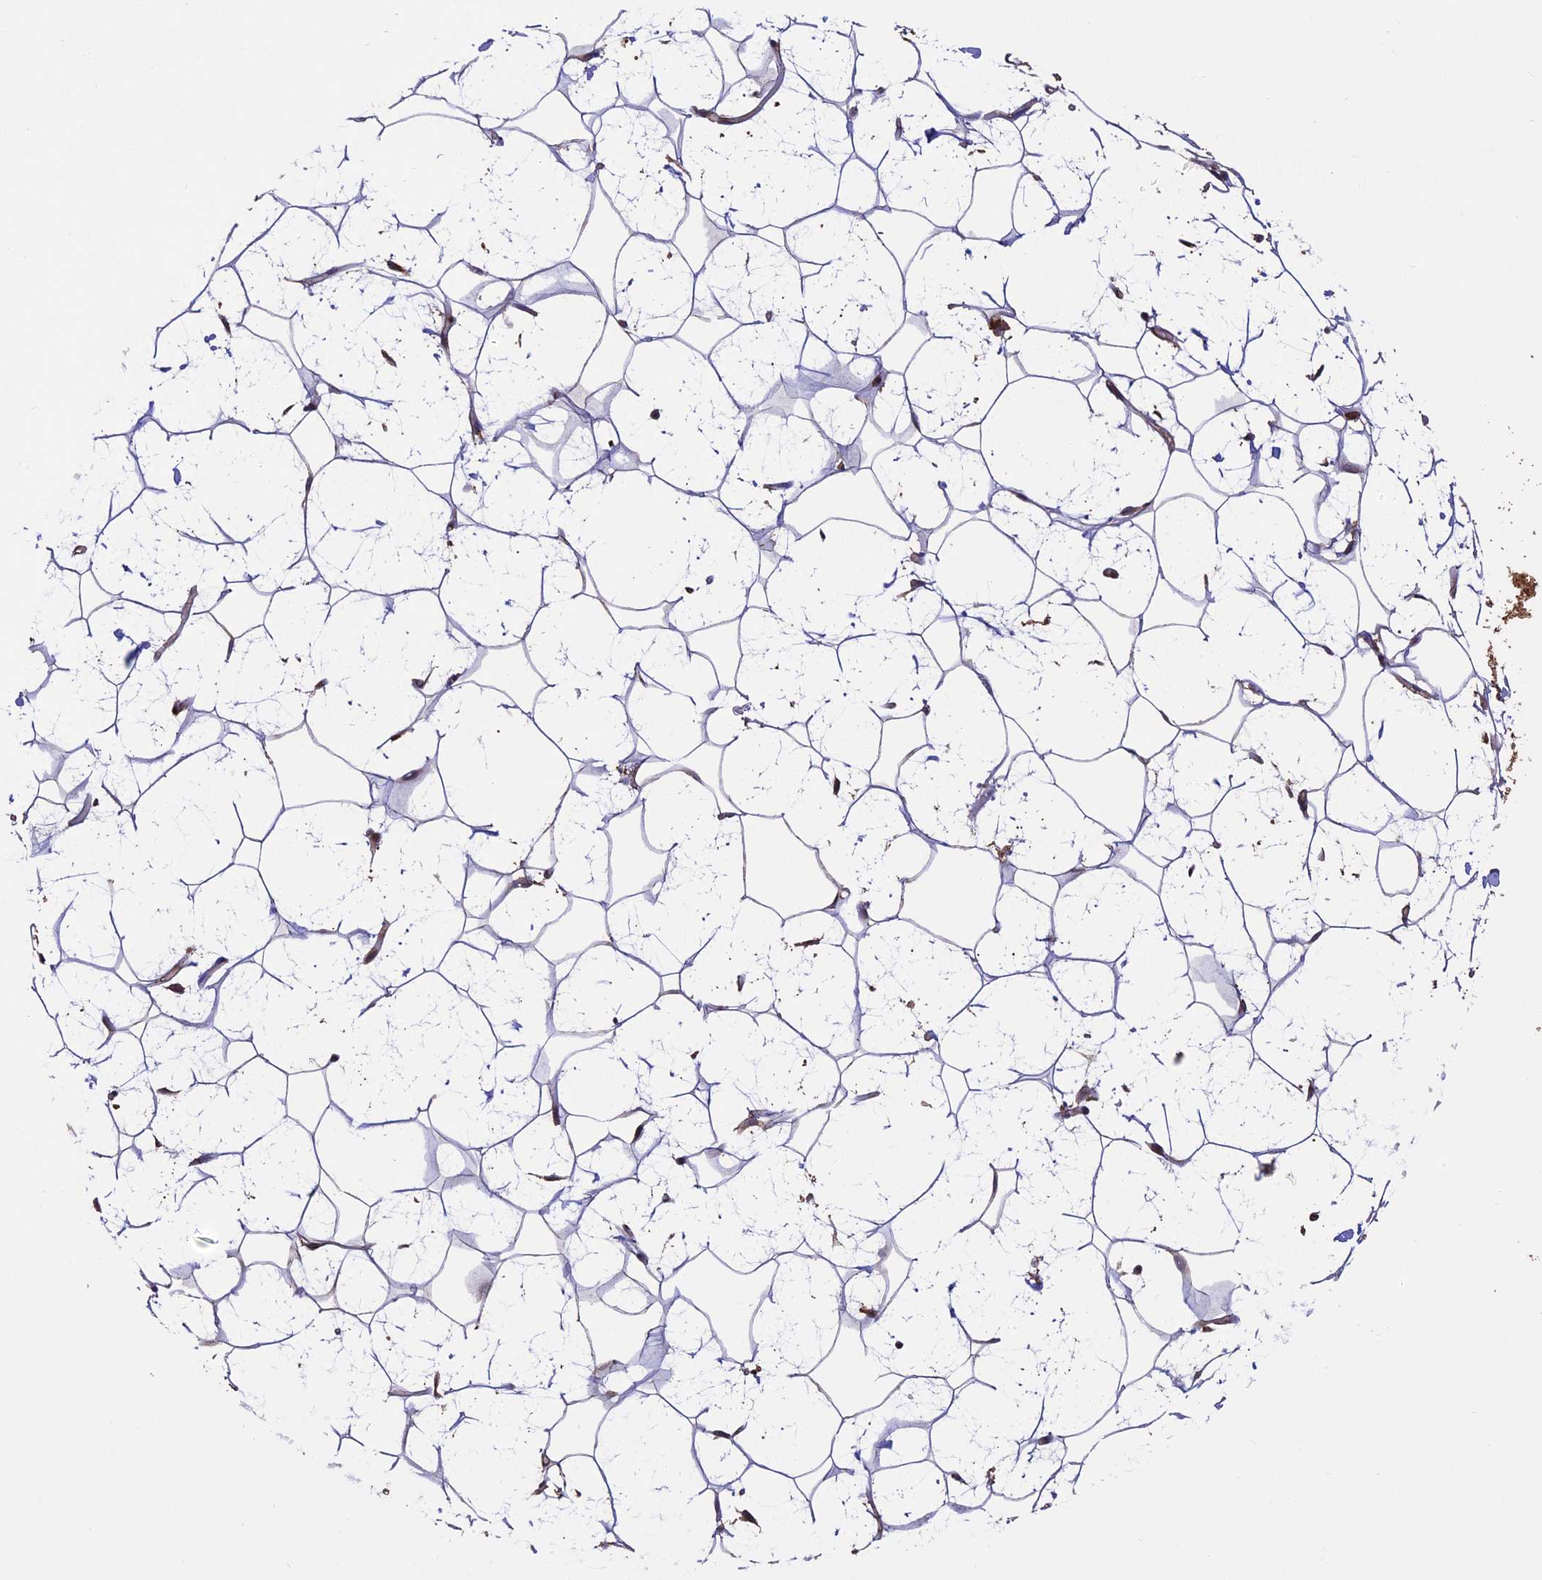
{"staining": {"intensity": "weak", "quantity": "<25%", "location": "cytoplasmic/membranous"}, "tissue": "adipose tissue", "cell_type": "Adipocytes", "image_type": "normal", "snomed": [{"axis": "morphology", "description": "Normal tissue, NOS"}, {"axis": "topography", "description": "Breast"}], "caption": "There is no significant staining in adipocytes of adipose tissue.", "gene": "PKD2L2", "patient": {"sex": "female", "age": 26}}